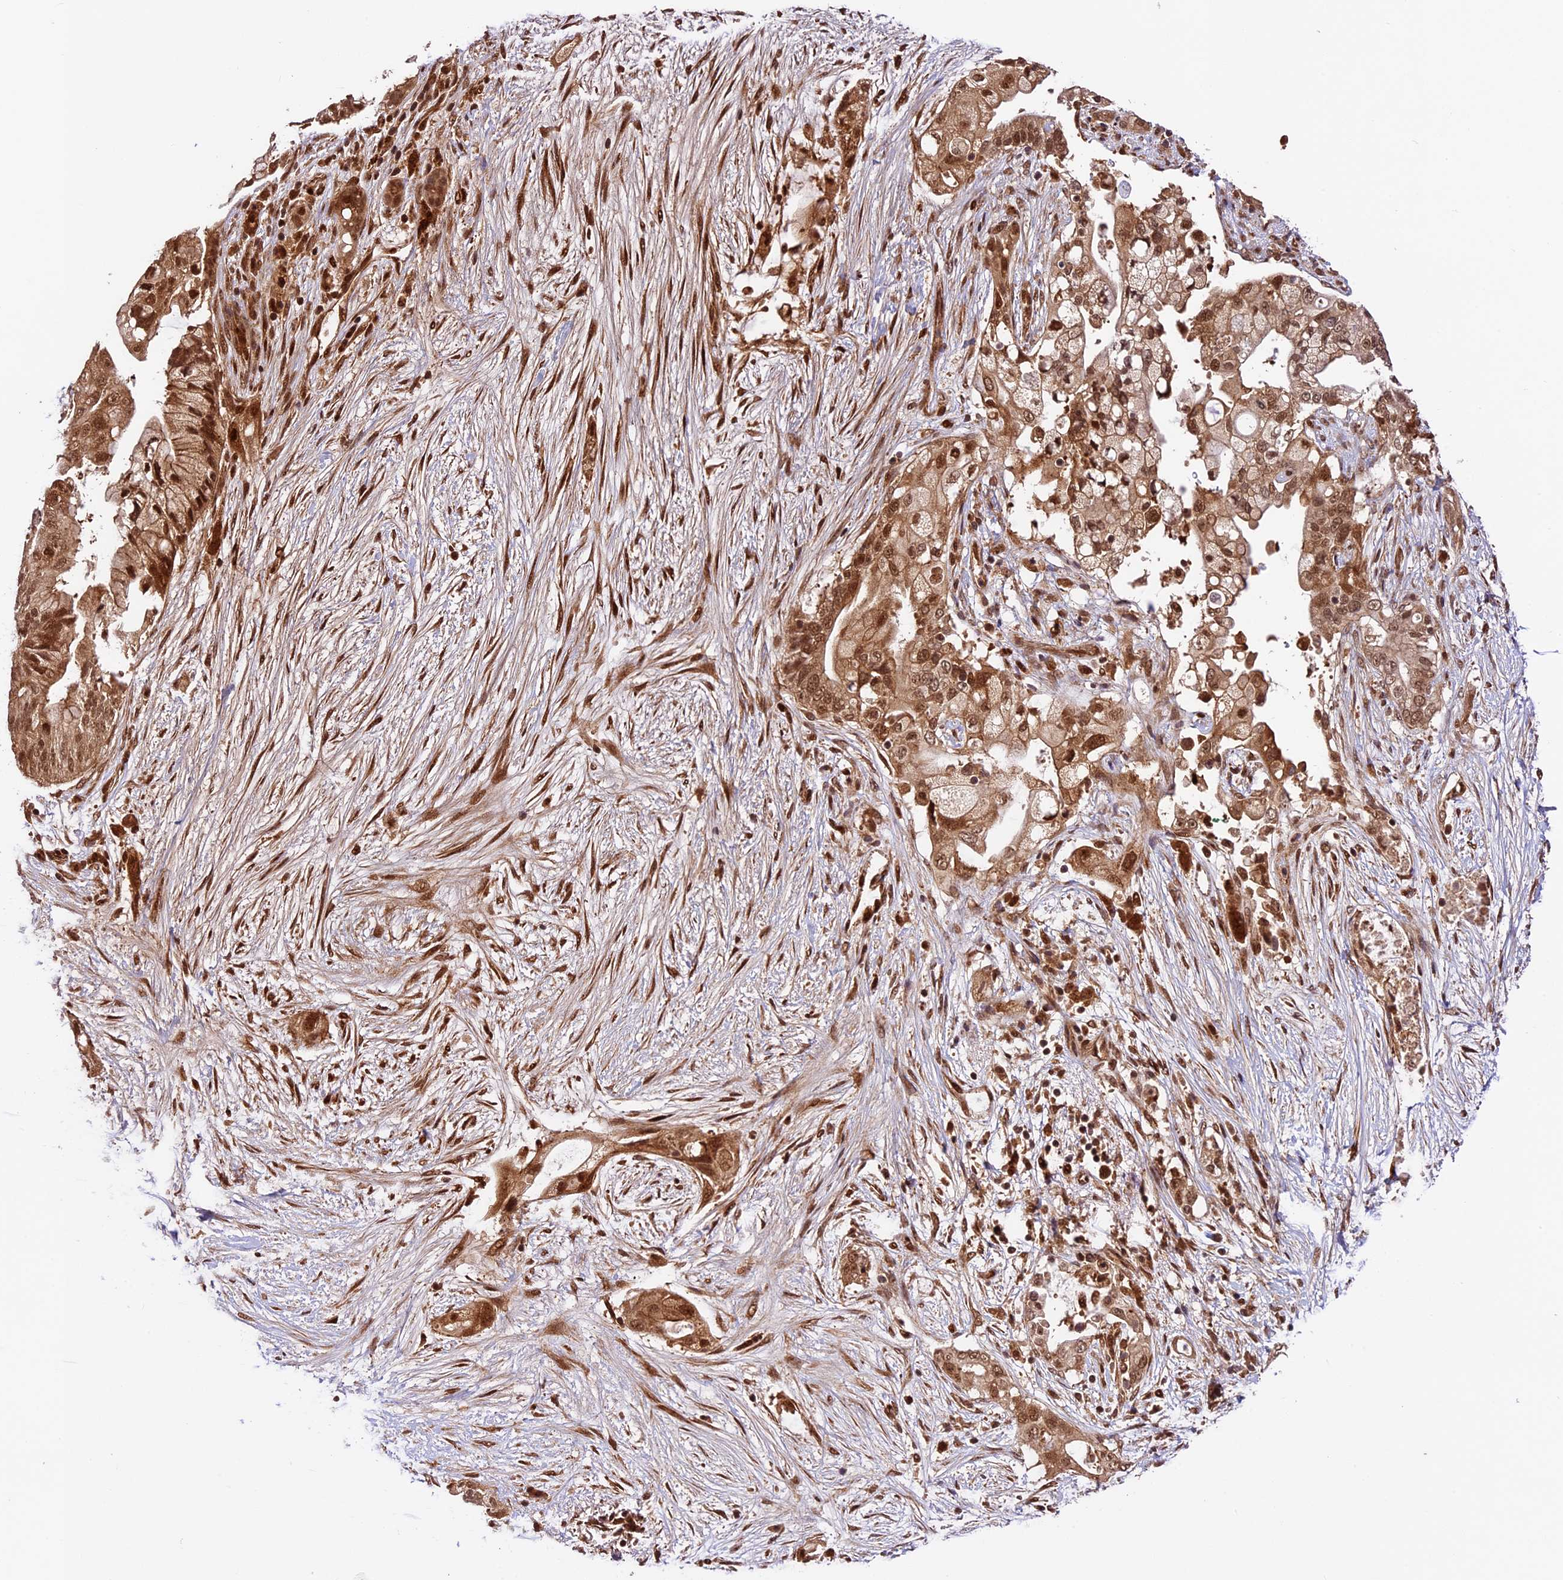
{"staining": {"intensity": "moderate", "quantity": ">75%", "location": "cytoplasmic/membranous,nuclear"}, "tissue": "pancreatic cancer", "cell_type": "Tumor cells", "image_type": "cancer", "snomed": [{"axis": "morphology", "description": "Adenocarcinoma, NOS"}, {"axis": "topography", "description": "Pancreas"}], "caption": "Tumor cells show moderate cytoplasmic/membranous and nuclear positivity in about >75% of cells in pancreatic cancer. (IHC, brightfield microscopy, high magnification).", "gene": "DHX38", "patient": {"sex": "male", "age": 53}}